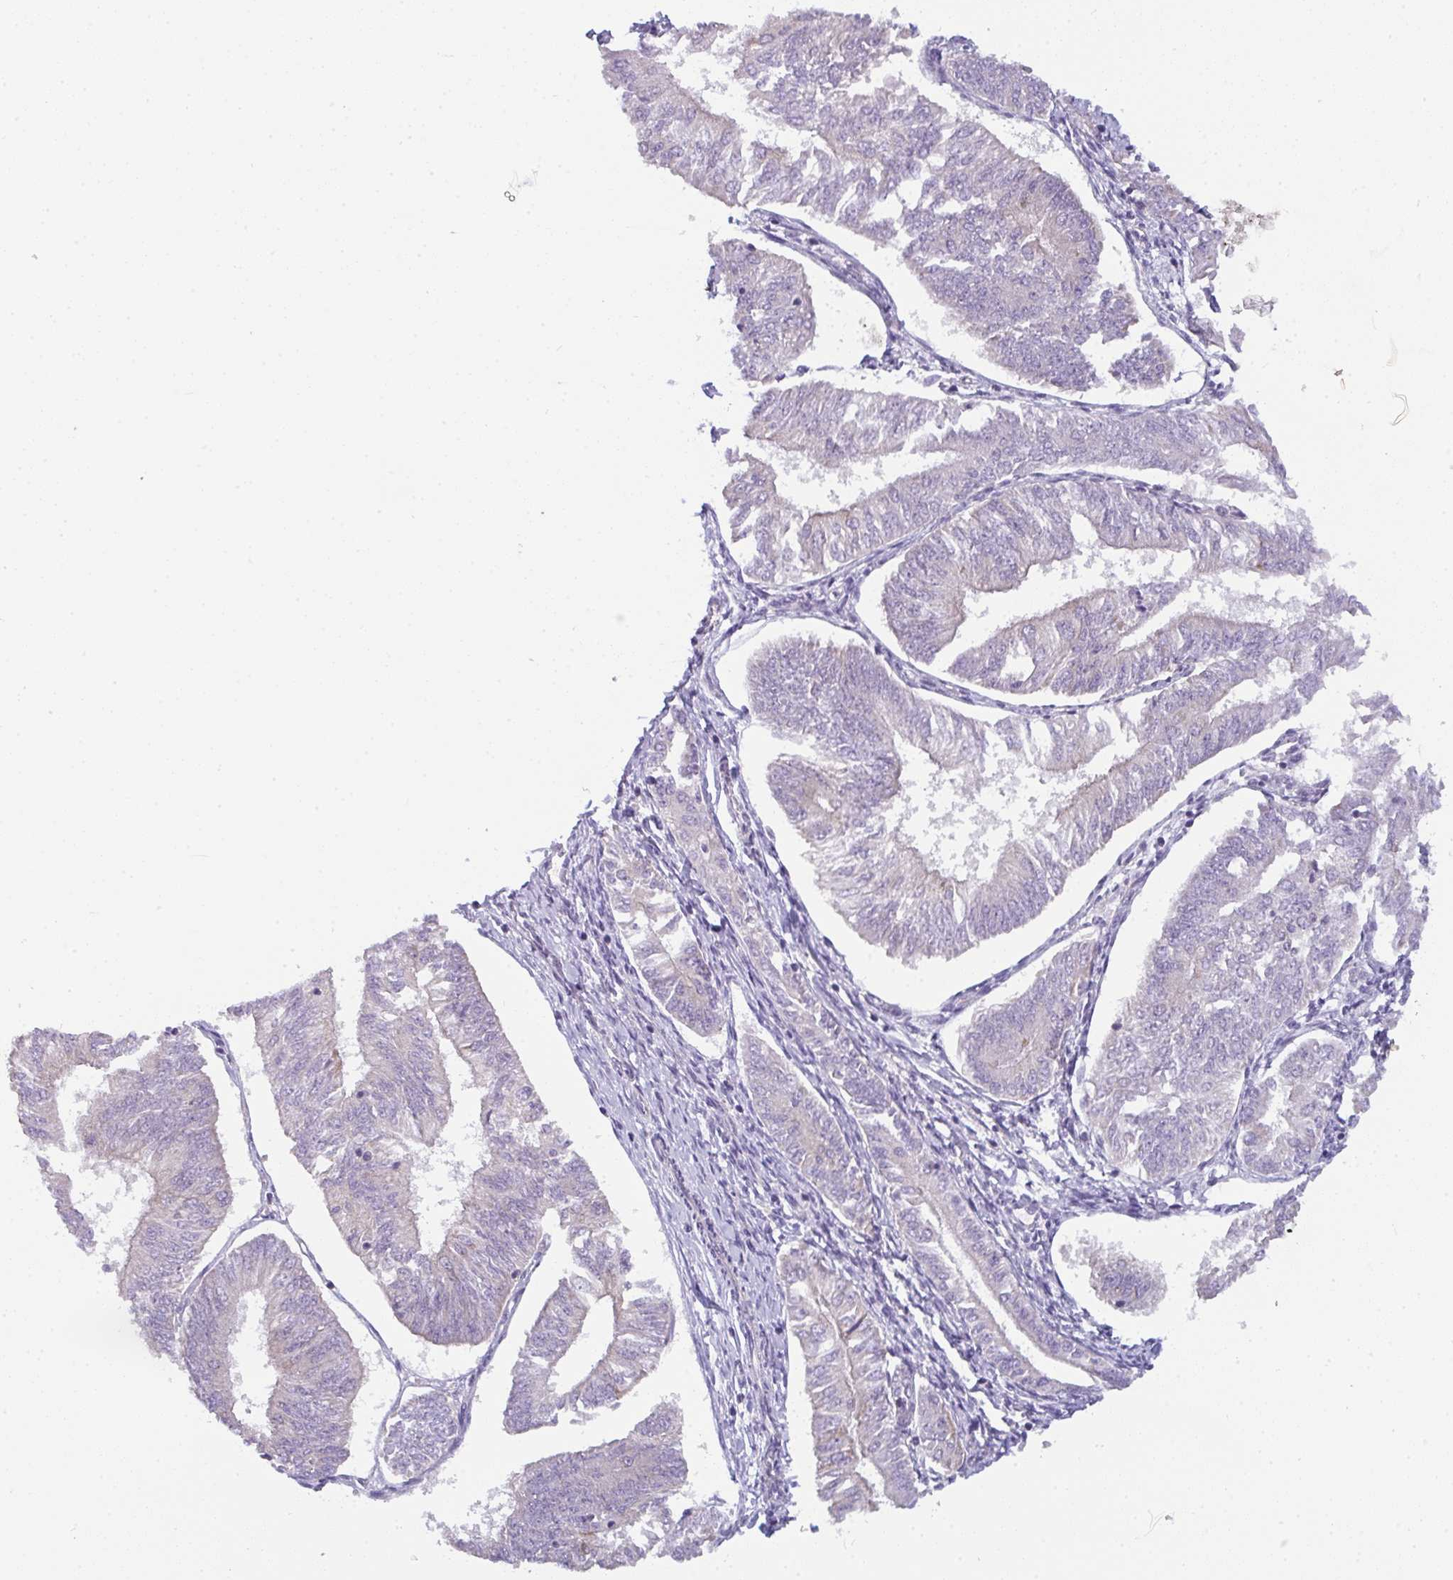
{"staining": {"intensity": "negative", "quantity": "none", "location": "none"}, "tissue": "endometrial cancer", "cell_type": "Tumor cells", "image_type": "cancer", "snomed": [{"axis": "morphology", "description": "Adenocarcinoma, NOS"}, {"axis": "topography", "description": "Endometrium"}], "caption": "This is an IHC image of endometrial cancer (adenocarcinoma). There is no positivity in tumor cells.", "gene": "FILIP1", "patient": {"sex": "female", "age": 58}}